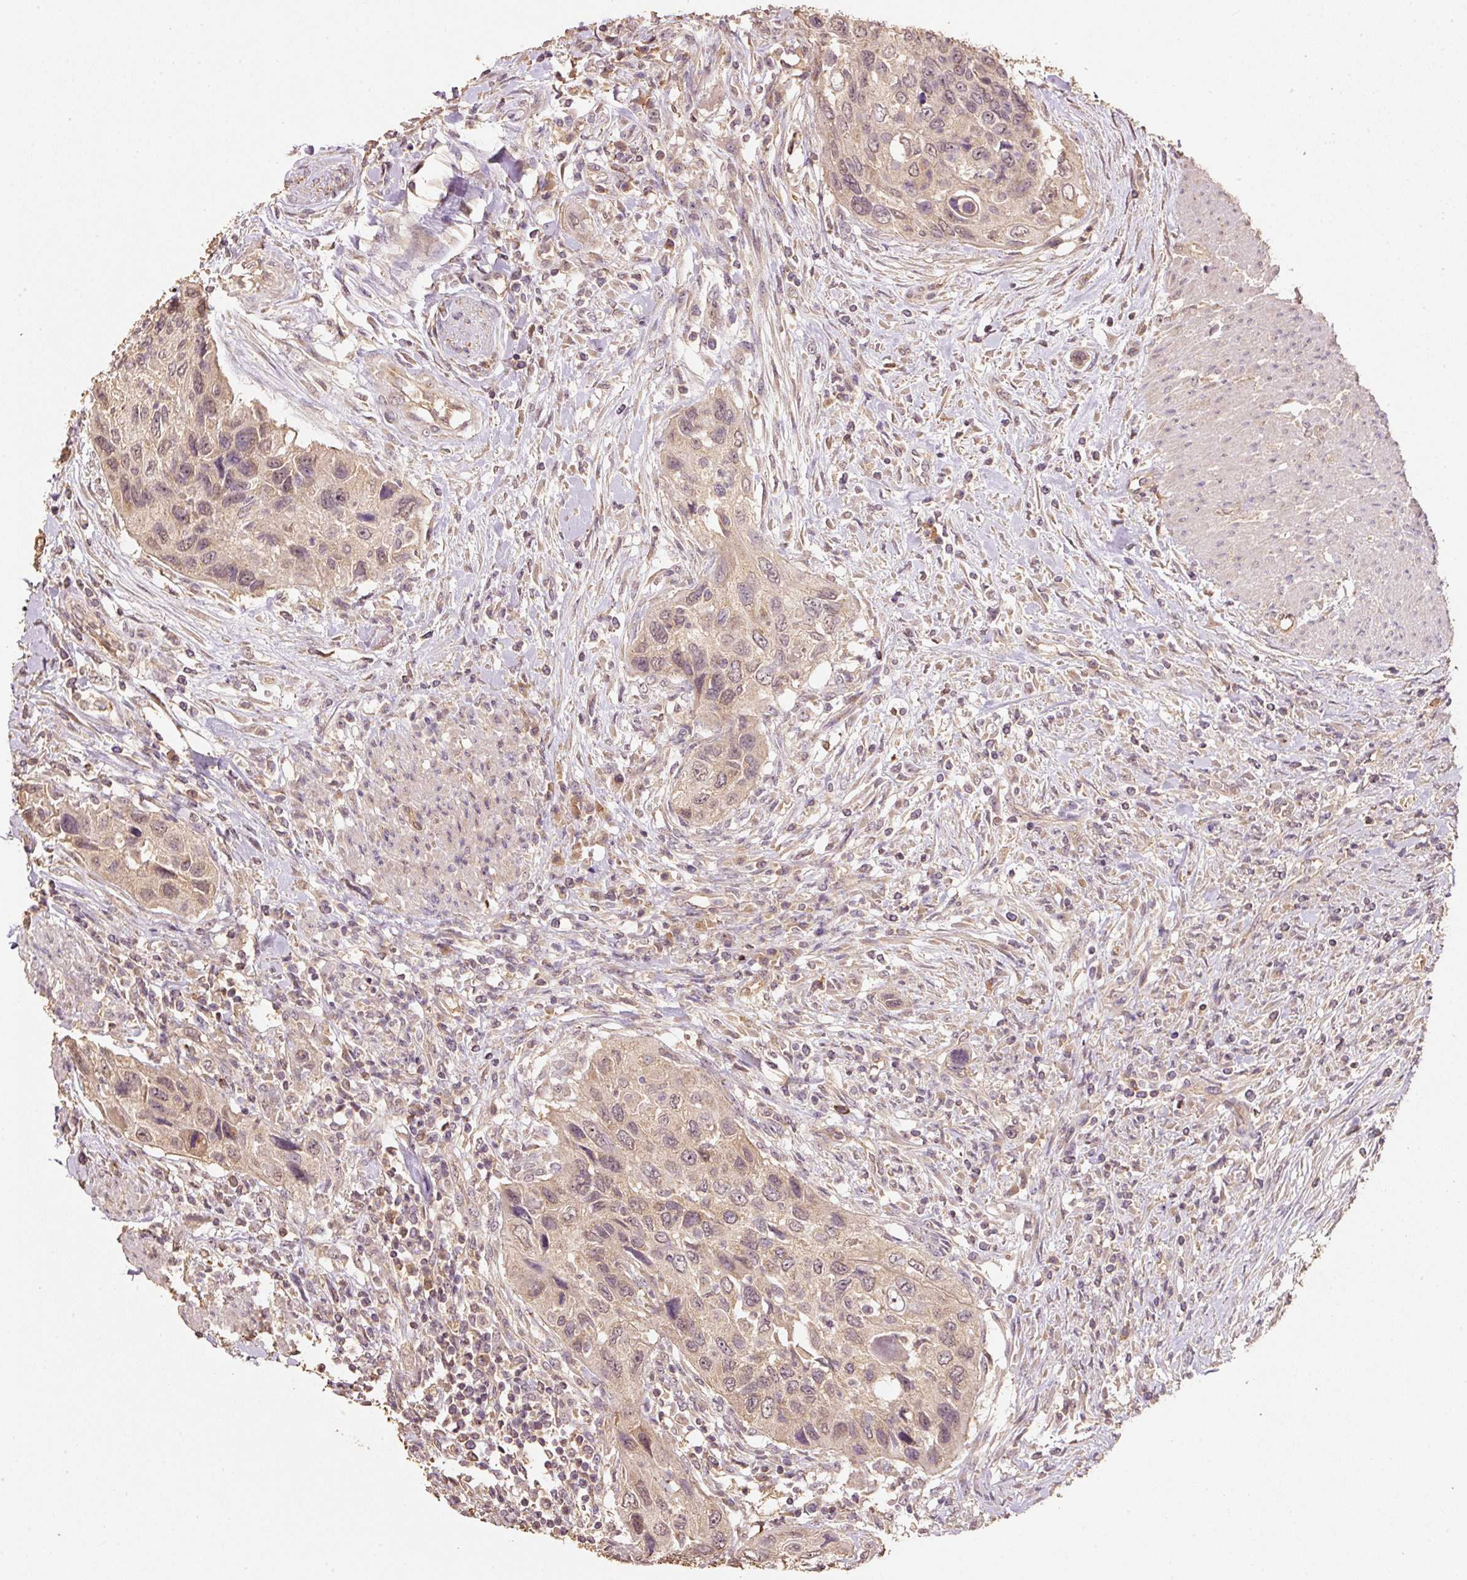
{"staining": {"intensity": "weak", "quantity": "25%-75%", "location": "cytoplasmic/membranous,nuclear"}, "tissue": "urothelial cancer", "cell_type": "Tumor cells", "image_type": "cancer", "snomed": [{"axis": "morphology", "description": "Urothelial carcinoma, High grade"}, {"axis": "topography", "description": "Urinary bladder"}], "caption": "Tumor cells reveal low levels of weak cytoplasmic/membranous and nuclear positivity in about 25%-75% of cells in human urothelial carcinoma (high-grade).", "gene": "HERC2", "patient": {"sex": "female", "age": 60}}